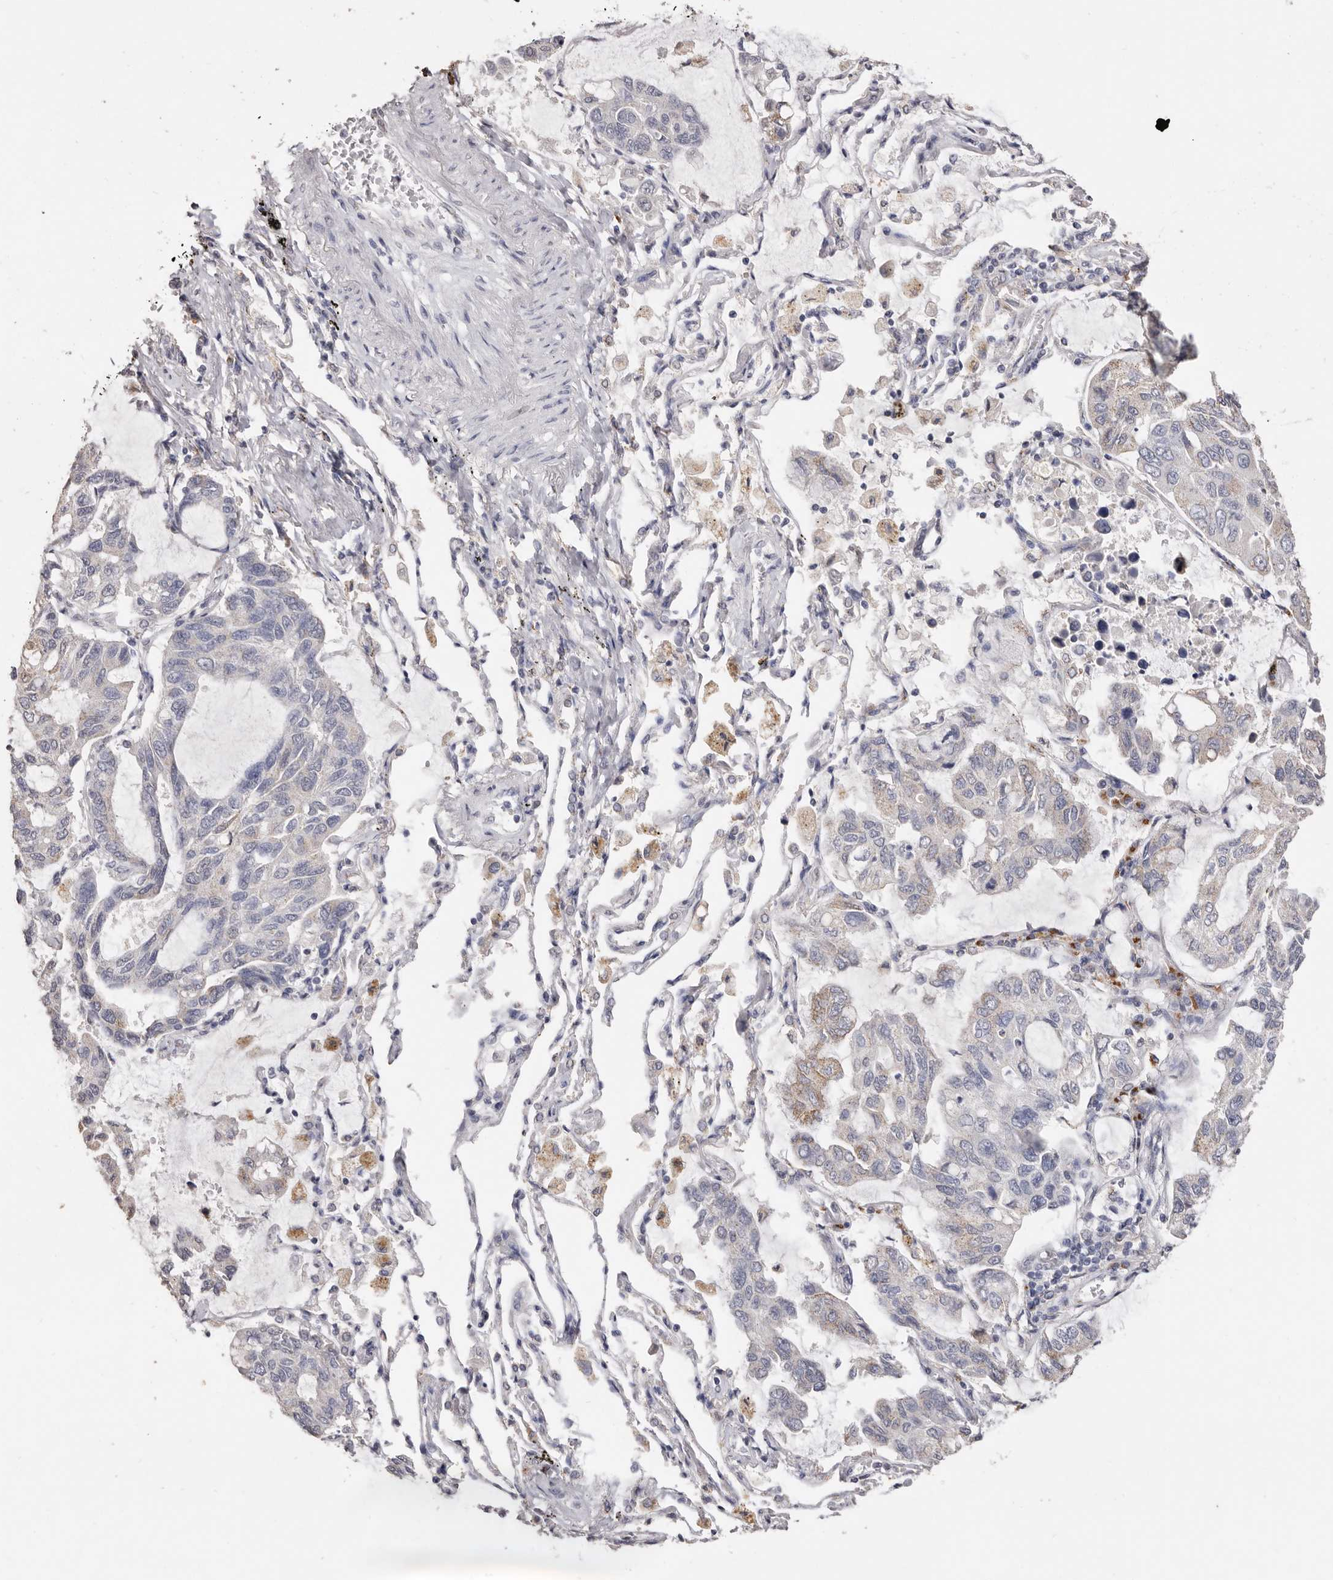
{"staining": {"intensity": "negative", "quantity": "none", "location": "none"}, "tissue": "lung cancer", "cell_type": "Tumor cells", "image_type": "cancer", "snomed": [{"axis": "morphology", "description": "Adenocarcinoma, NOS"}, {"axis": "topography", "description": "Lung"}], "caption": "Photomicrograph shows no protein positivity in tumor cells of lung adenocarcinoma tissue.", "gene": "LGALS7B", "patient": {"sex": "male", "age": 64}}